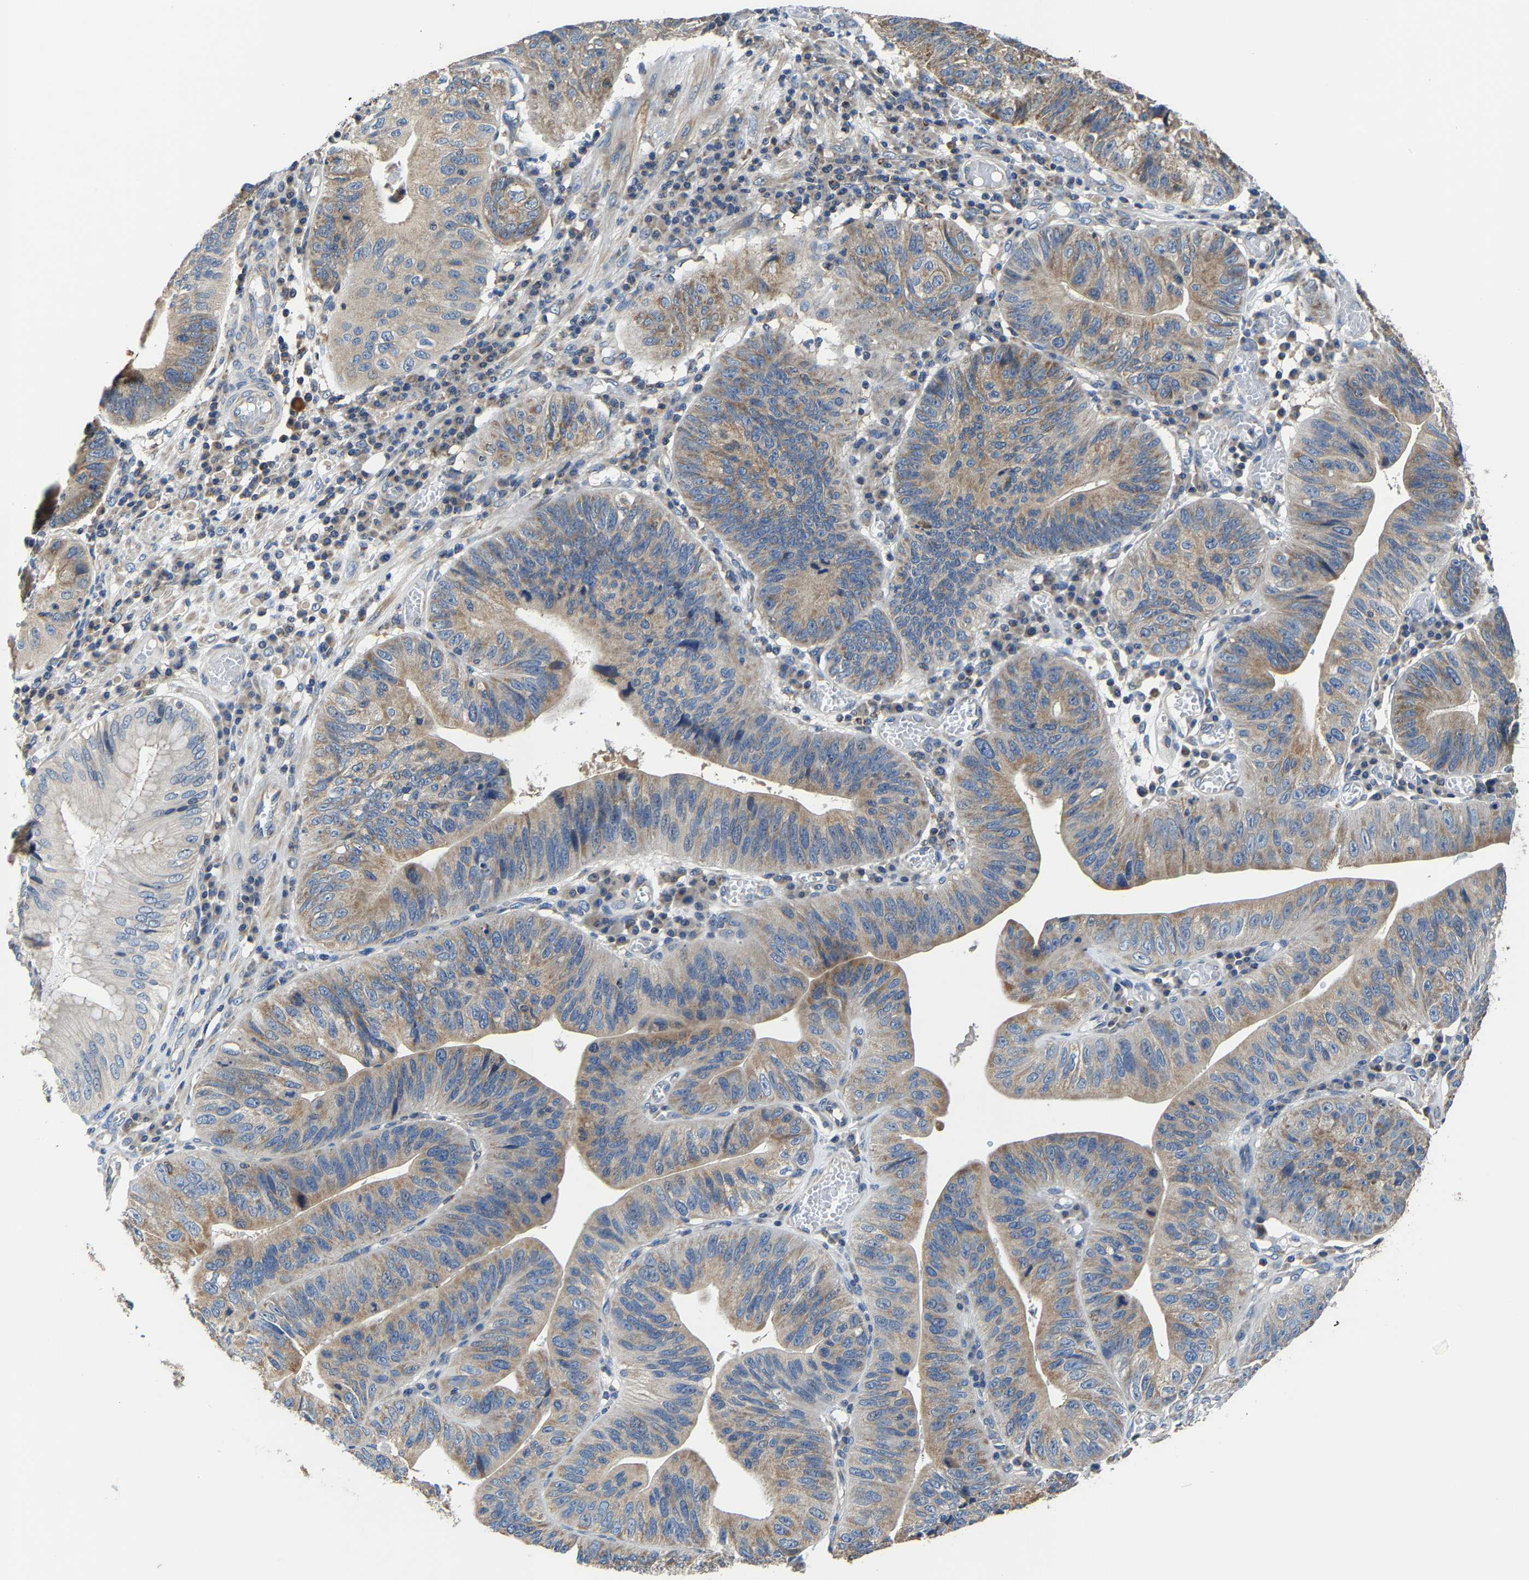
{"staining": {"intensity": "moderate", "quantity": ">75%", "location": "cytoplasmic/membranous"}, "tissue": "stomach cancer", "cell_type": "Tumor cells", "image_type": "cancer", "snomed": [{"axis": "morphology", "description": "Adenocarcinoma, NOS"}, {"axis": "topography", "description": "Stomach"}], "caption": "There is medium levels of moderate cytoplasmic/membranous staining in tumor cells of stomach cancer (adenocarcinoma), as demonstrated by immunohistochemical staining (brown color).", "gene": "AGK", "patient": {"sex": "male", "age": 59}}